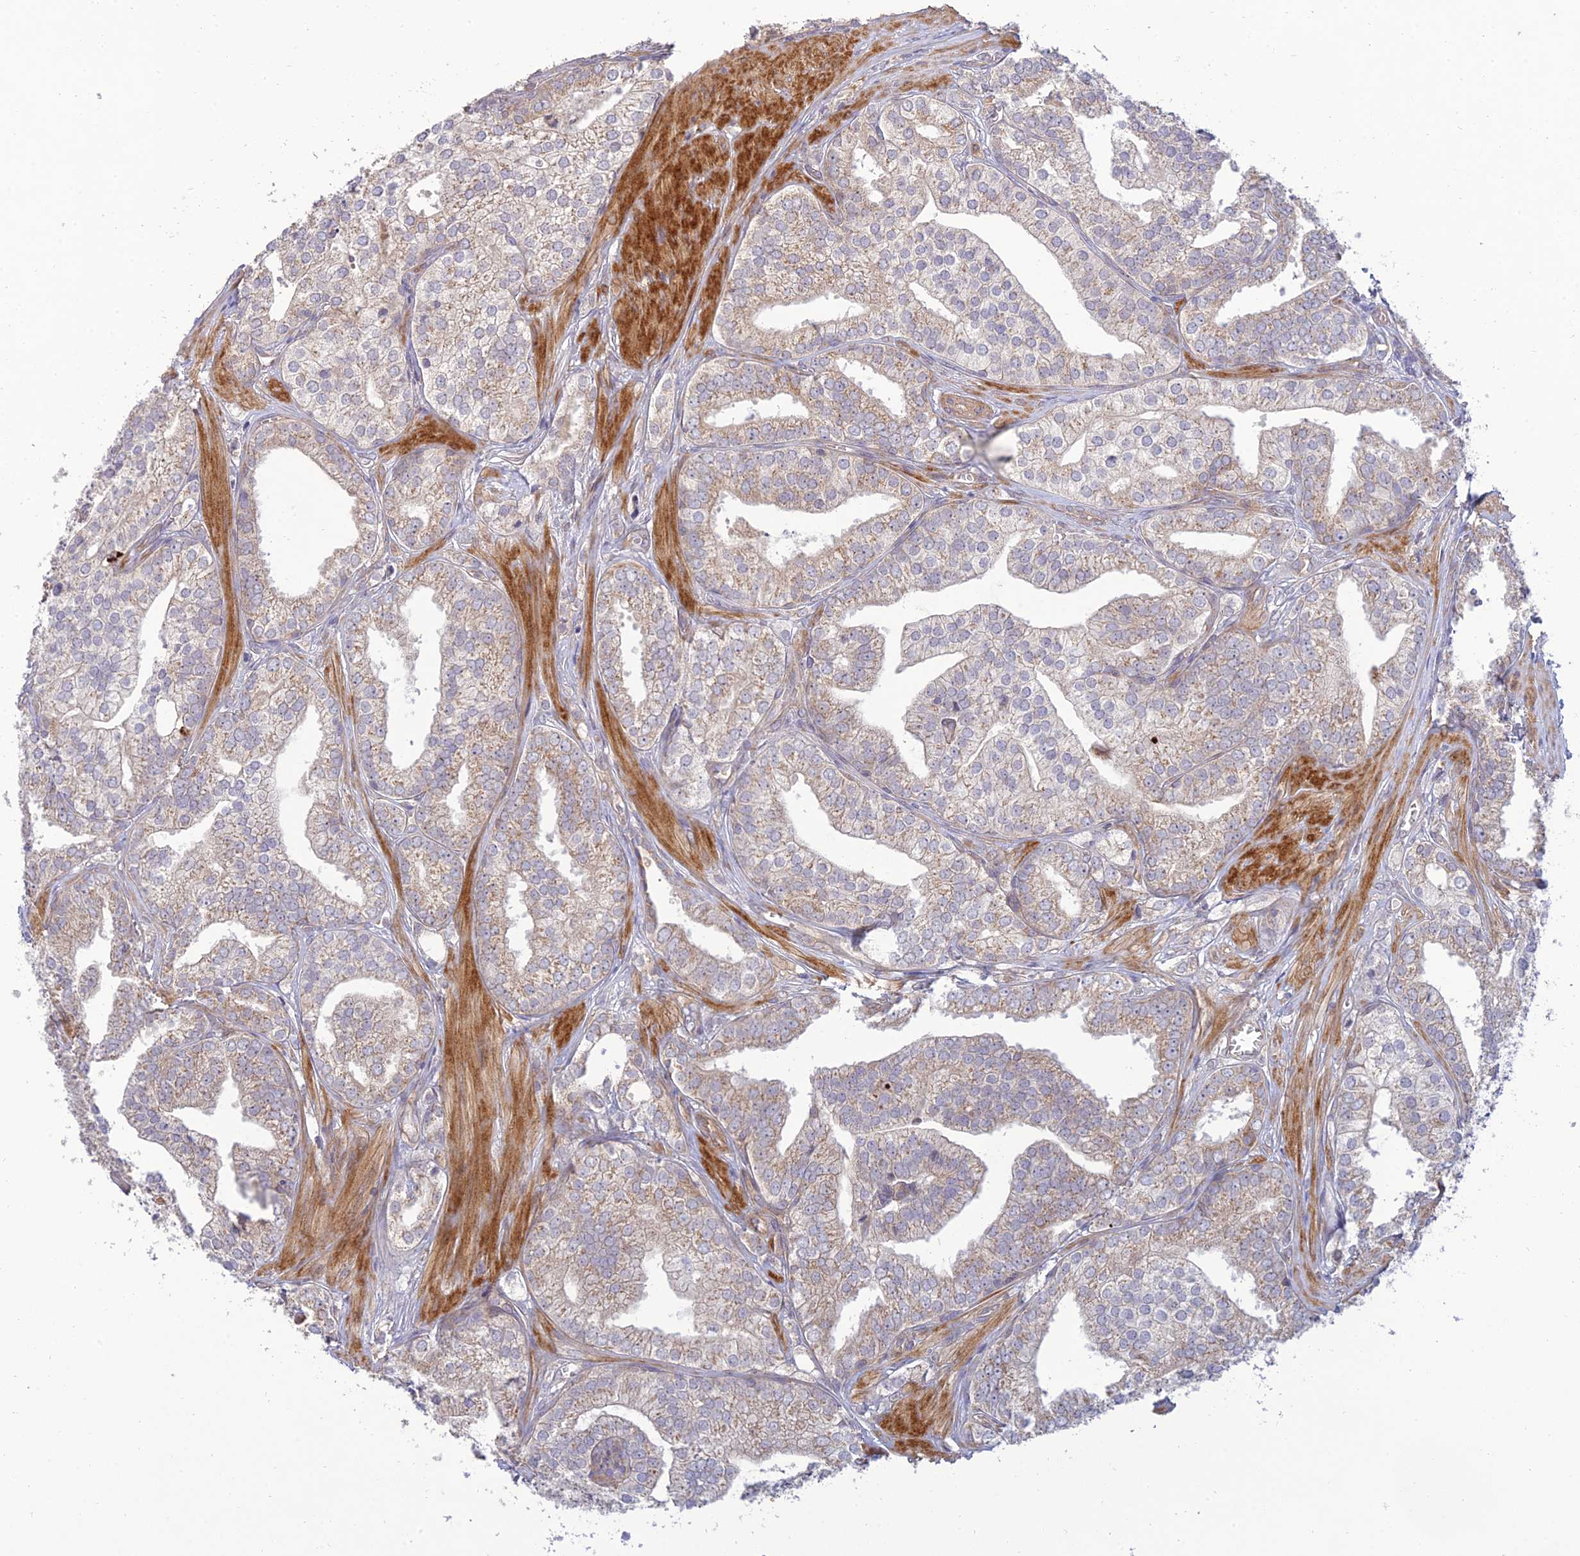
{"staining": {"intensity": "weak", "quantity": "25%-75%", "location": "cytoplasmic/membranous"}, "tissue": "prostate cancer", "cell_type": "Tumor cells", "image_type": "cancer", "snomed": [{"axis": "morphology", "description": "Adenocarcinoma, High grade"}, {"axis": "topography", "description": "Prostate"}], "caption": "Adenocarcinoma (high-grade) (prostate) tissue displays weak cytoplasmic/membranous expression in about 25%-75% of tumor cells", "gene": "C3orf20", "patient": {"sex": "male", "age": 50}}